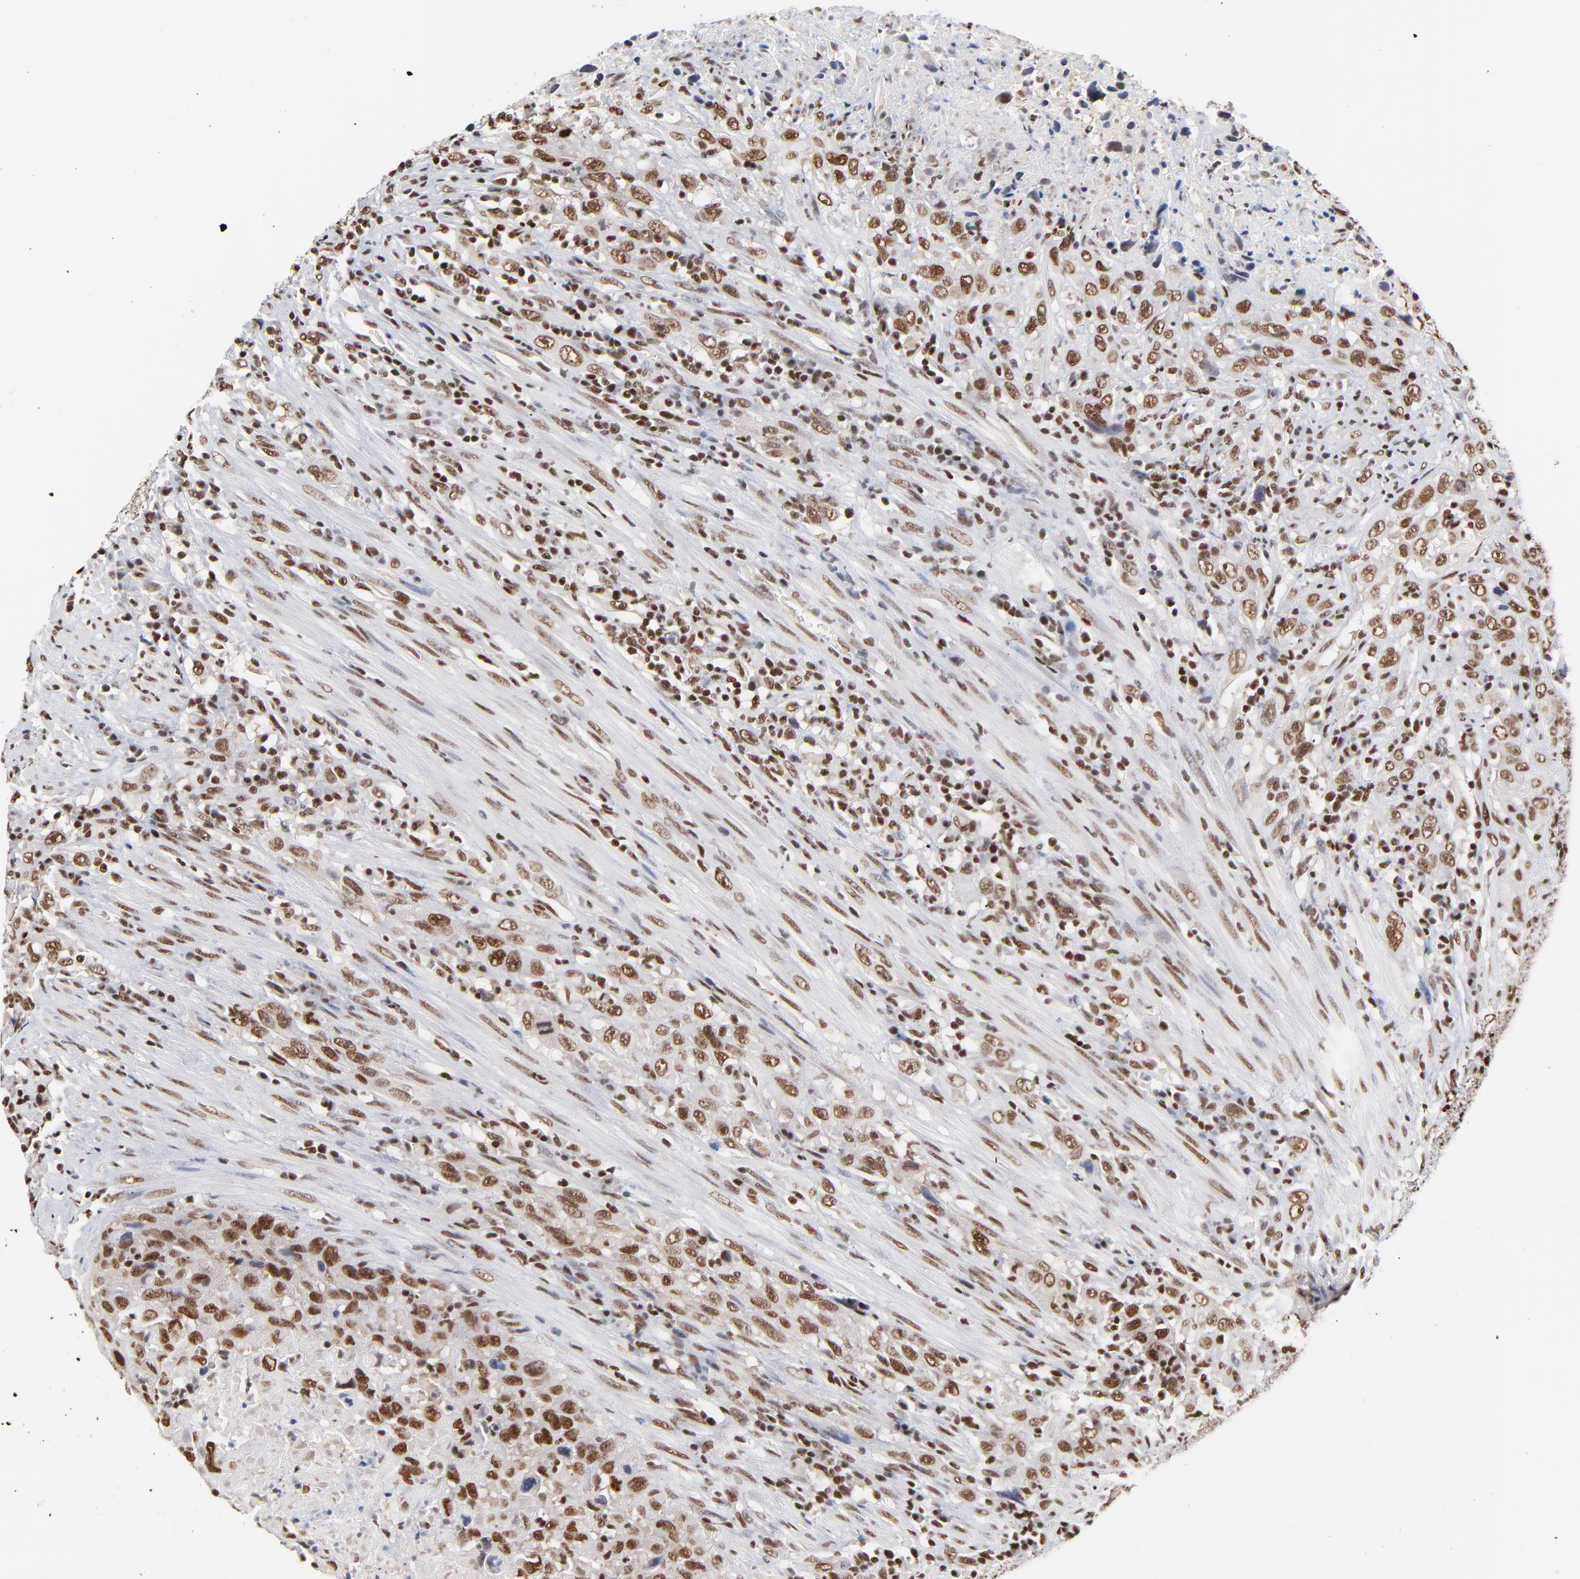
{"staining": {"intensity": "moderate", "quantity": "25%-75%", "location": "nuclear"}, "tissue": "urothelial cancer", "cell_type": "Tumor cells", "image_type": "cancer", "snomed": [{"axis": "morphology", "description": "Urothelial carcinoma, High grade"}, {"axis": "topography", "description": "Urinary bladder"}], "caption": "Urothelial cancer stained for a protein (brown) reveals moderate nuclear positive expression in approximately 25%-75% of tumor cells.", "gene": "CREB1", "patient": {"sex": "male", "age": 61}}